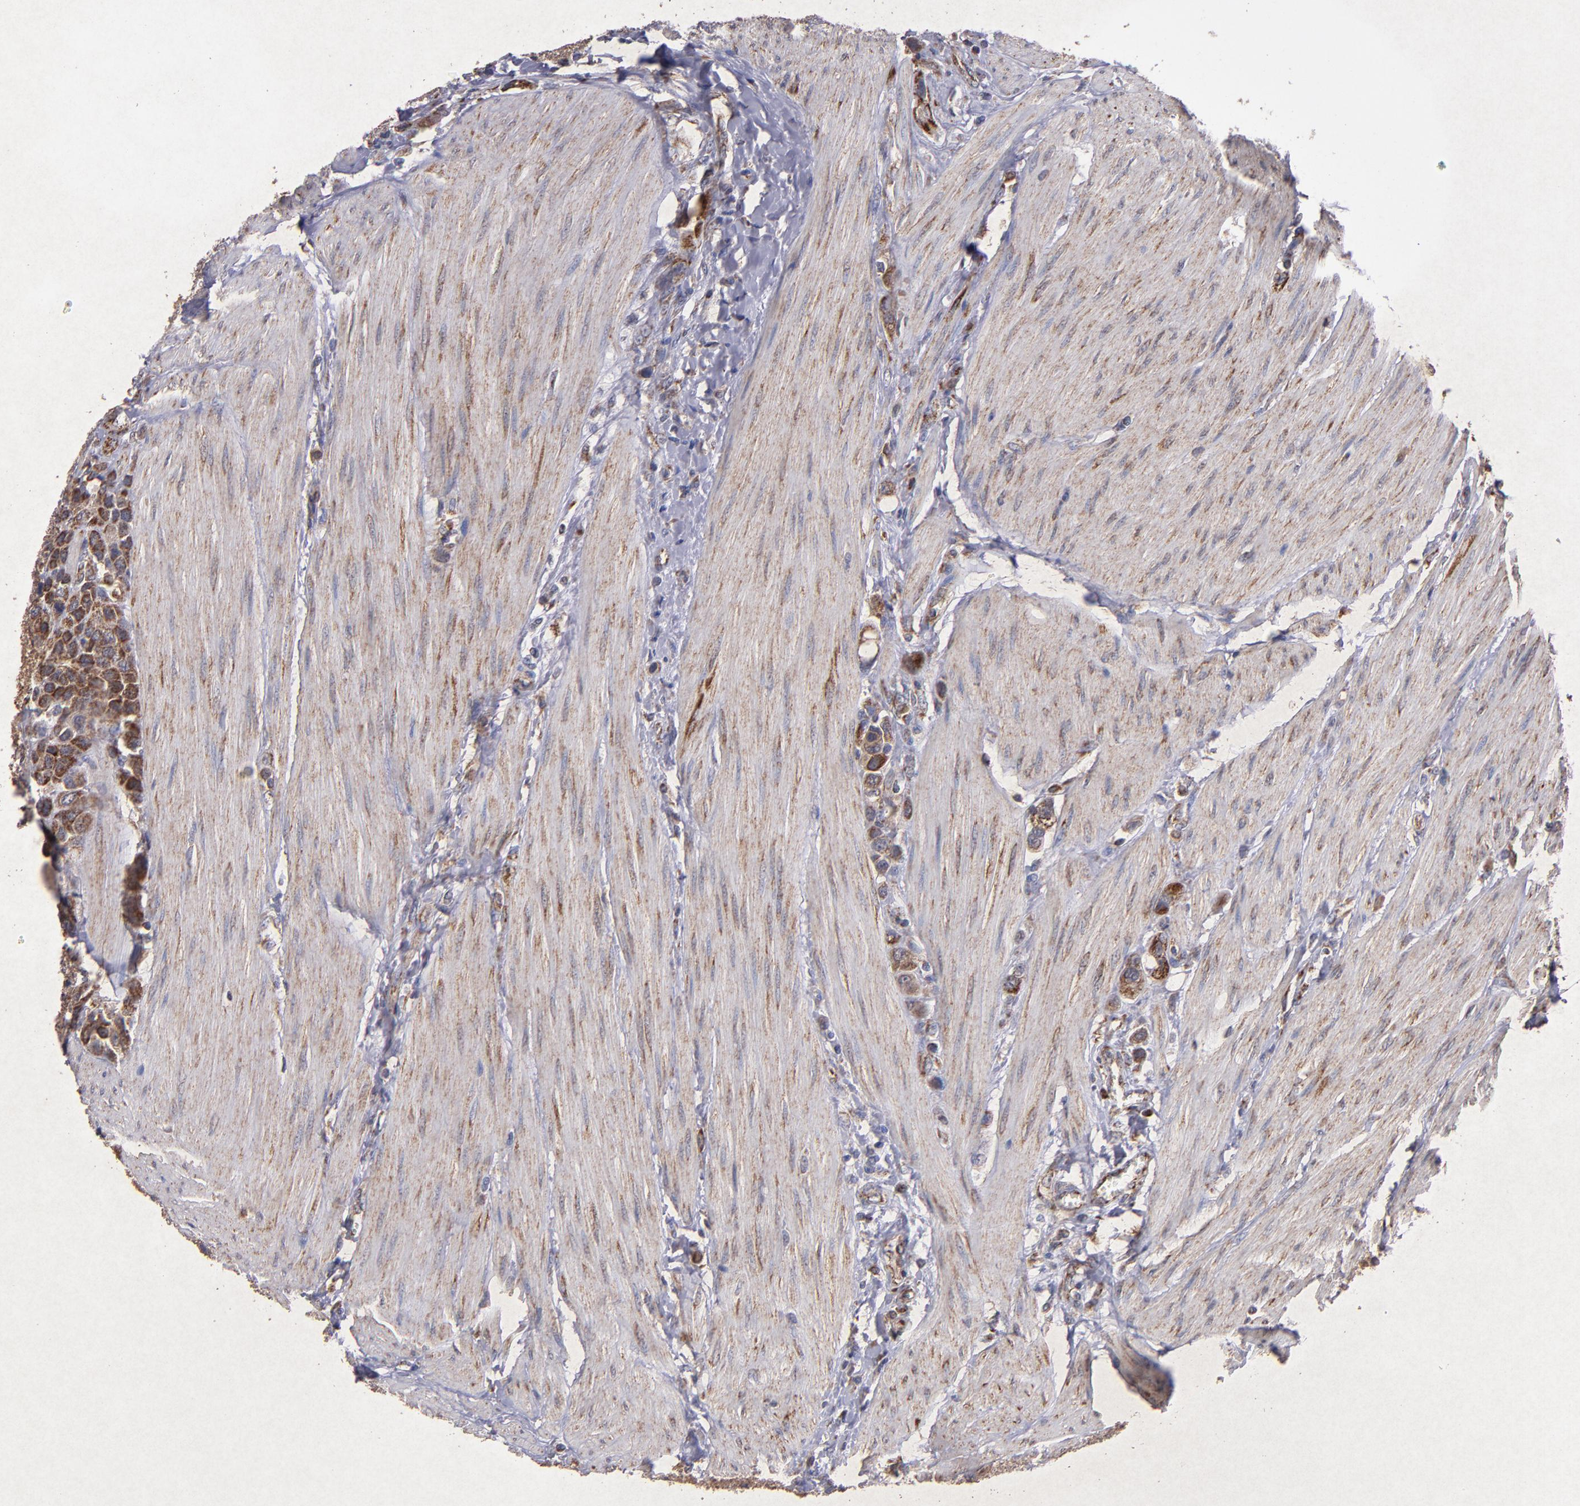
{"staining": {"intensity": "moderate", "quantity": ">75%", "location": "cytoplasmic/membranous"}, "tissue": "urothelial cancer", "cell_type": "Tumor cells", "image_type": "cancer", "snomed": [{"axis": "morphology", "description": "Urothelial carcinoma, High grade"}, {"axis": "topography", "description": "Urinary bladder"}], "caption": "Immunohistochemical staining of urothelial cancer demonstrates medium levels of moderate cytoplasmic/membranous positivity in about >75% of tumor cells. Ihc stains the protein of interest in brown and the nuclei are stained blue.", "gene": "TIMM9", "patient": {"sex": "male", "age": 50}}